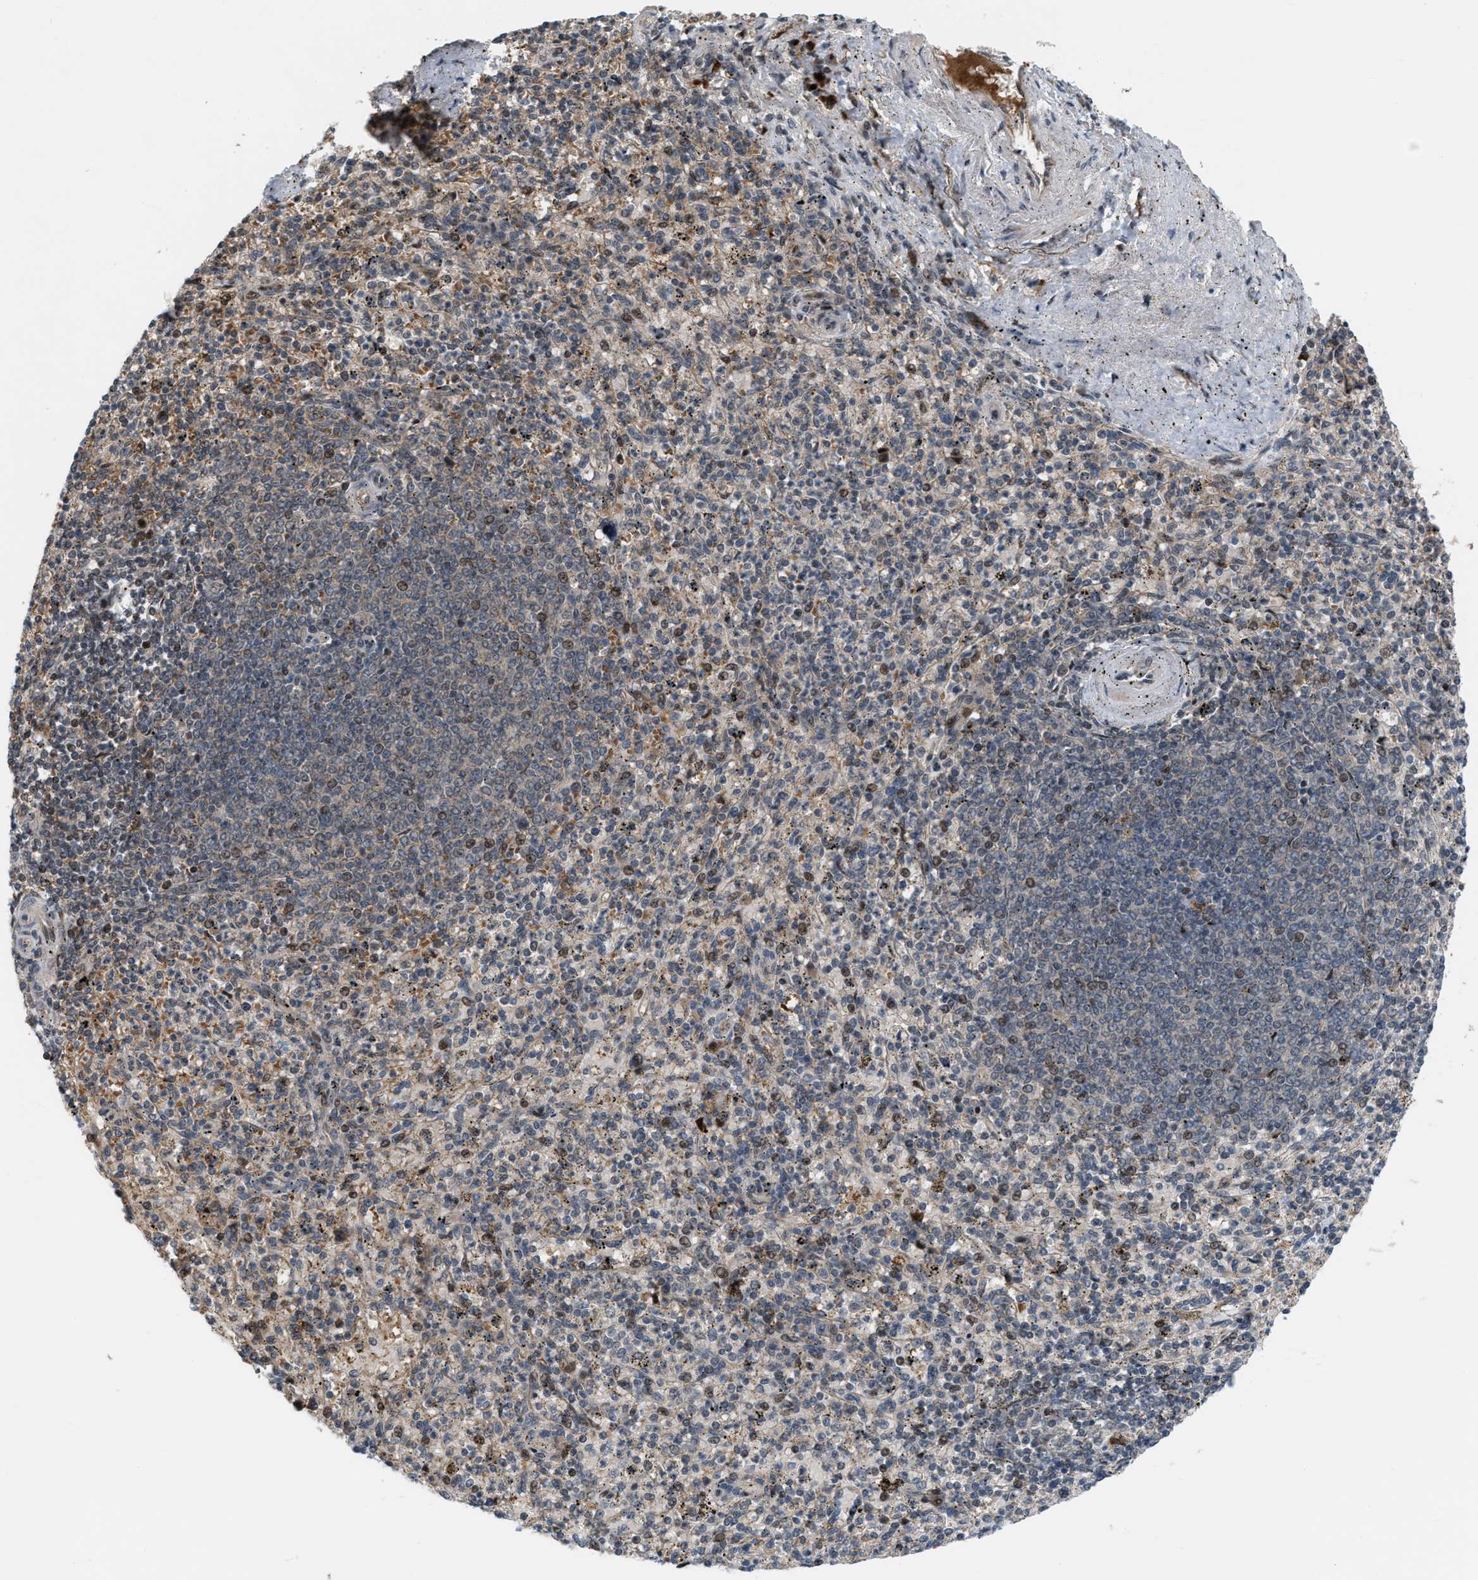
{"staining": {"intensity": "moderate", "quantity": "25%-75%", "location": "cytoplasmic/membranous,nuclear"}, "tissue": "spleen", "cell_type": "Cells in red pulp", "image_type": "normal", "snomed": [{"axis": "morphology", "description": "Normal tissue, NOS"}, {"axis": "topography", "description": "Spleen"}], "caption": "Human spleen stained for a protein (brown) exhibits moderate cytoplasmic/membranous,nuclear positive positivity in approximately 25%-75% of cells in red pulp.", "gene": "RFFL", "patient": {"sex": "male", "age": 72}}